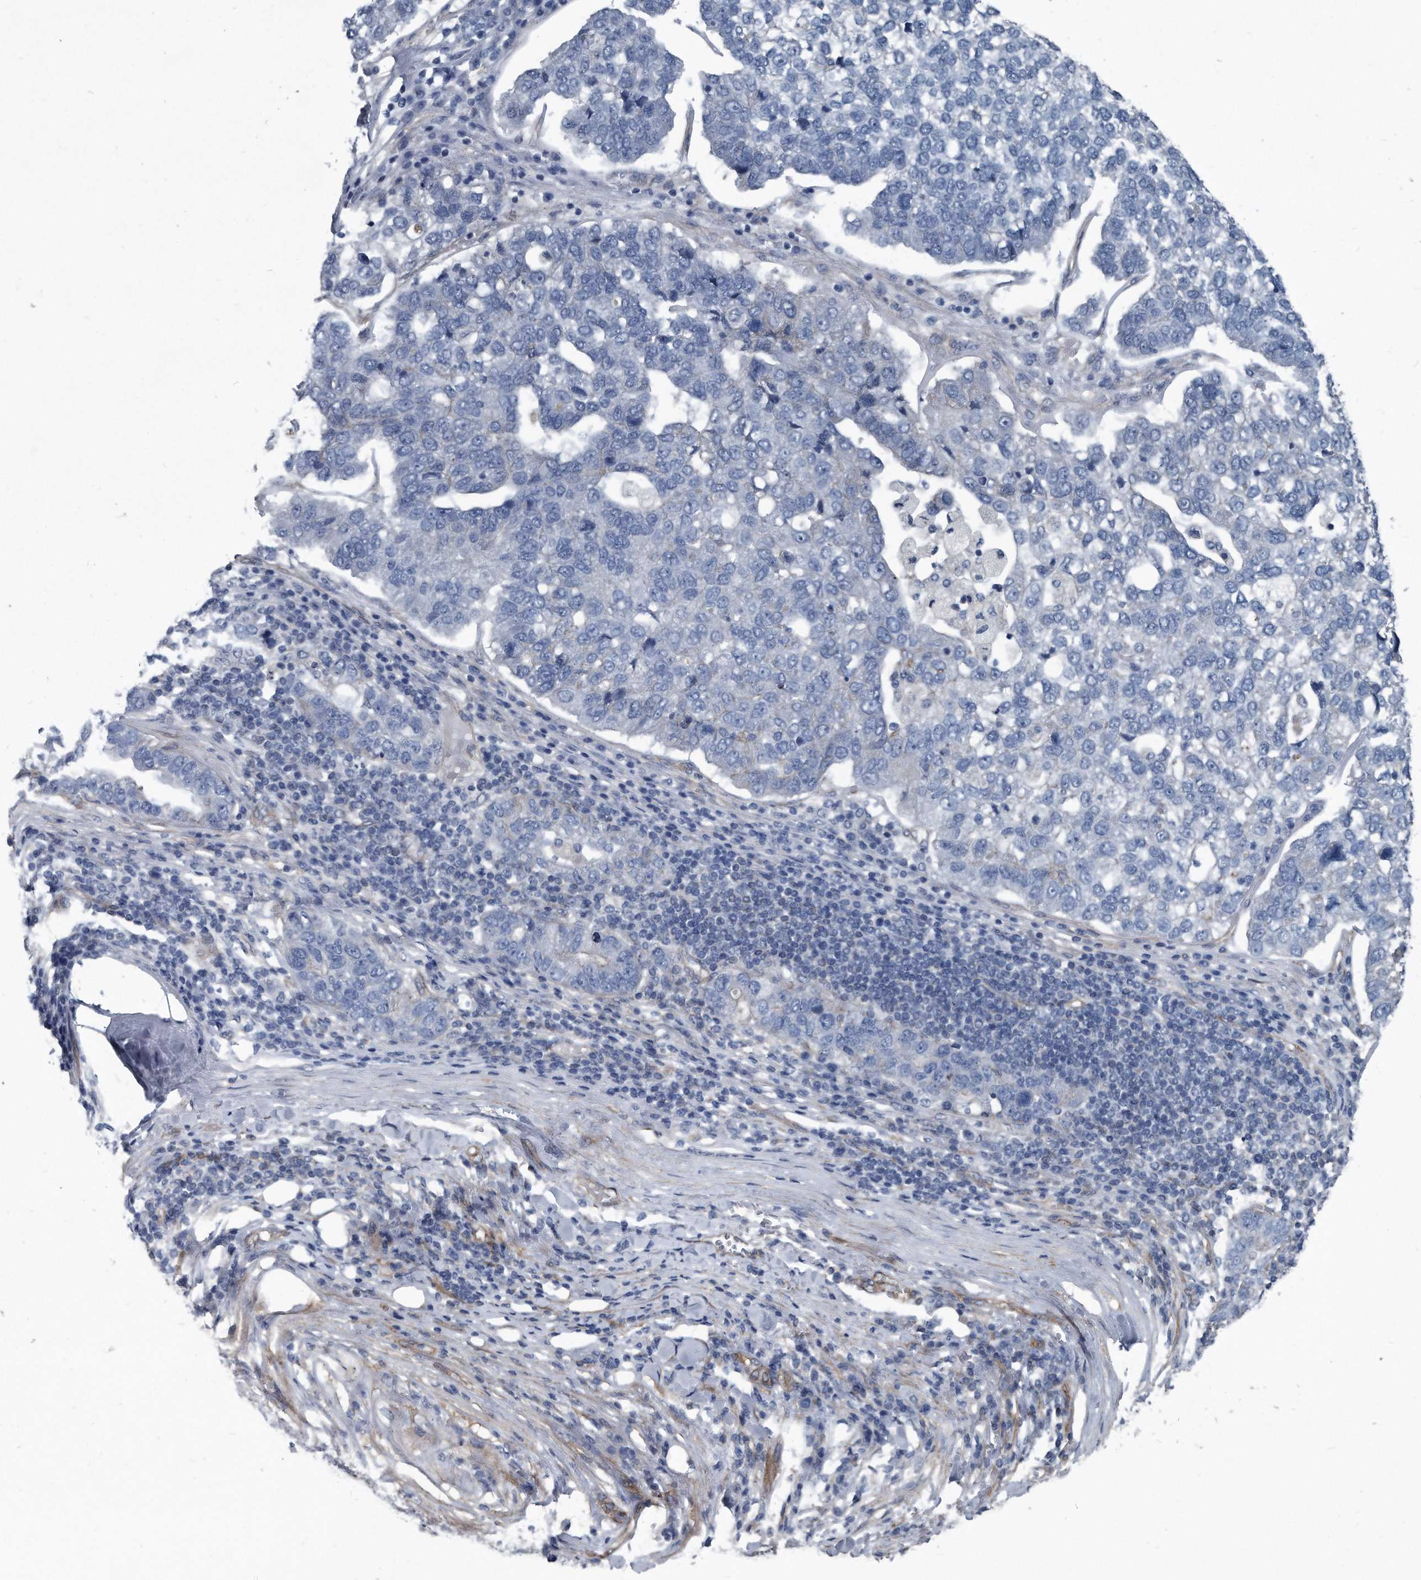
{"staining": {"intensity": "negative", "quantity": "none", "location": "none"}, "tissue": "pancreatic cancer", "cell_type": "Tumor cells", "image_type": "cancer", "snomed": [{"axis": "morphology", "description": "Adenocarcinoma, NOS"}, {"axis": "topography", "description": "Pancreas"}], "caption": "Pancreatic cancer (adenocarcinoma) stained for a protein using immunohistochemistry (IHC) demonstrates no expression tumor cells.", "gene": "PLEC", "patient": {"sex": "female", "age": 61}}